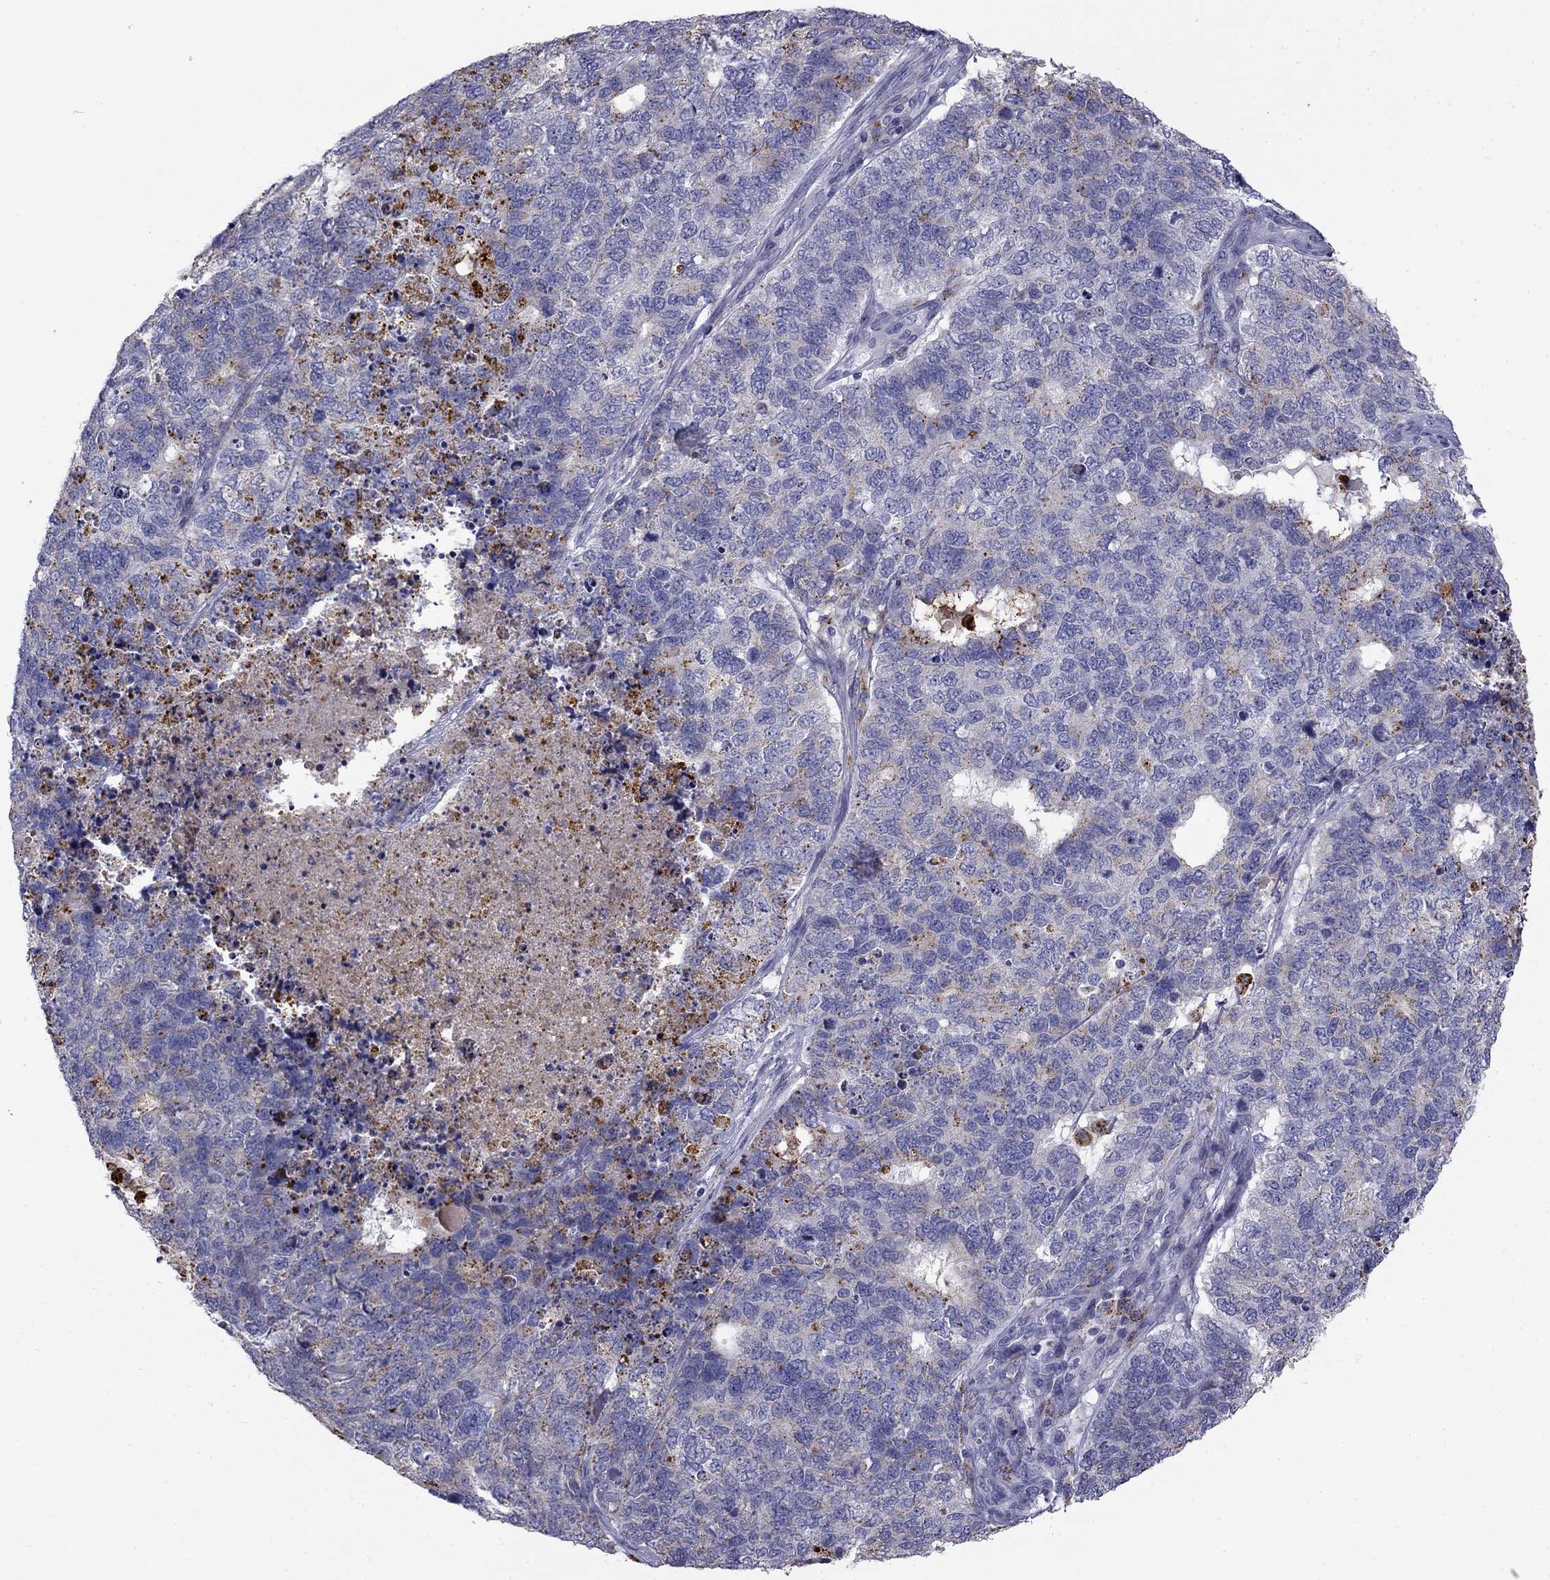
{"staining": {"intensity": "moderate", "quantity": "<25%", "location": "cytoplasmic/membranous"}, "tissue": "cervical cancer", "cell_type": "Tumor cells", "image_type": "cancer", "snomed": [{"axis": "morphology", "description": "Squamous cell carcinoma, NOS"}, {"axis": "topography", "description": "Cervix"}], "caption": "DAB immunohistochemical staining of human squamous cell carcinoma (cervical) reveals moderate cytoplasmic/membranous protein staining in approximately <25% of tumor cells.", "gene": "CLPSL2", "patient": {"sex": "female", "age": 63}}